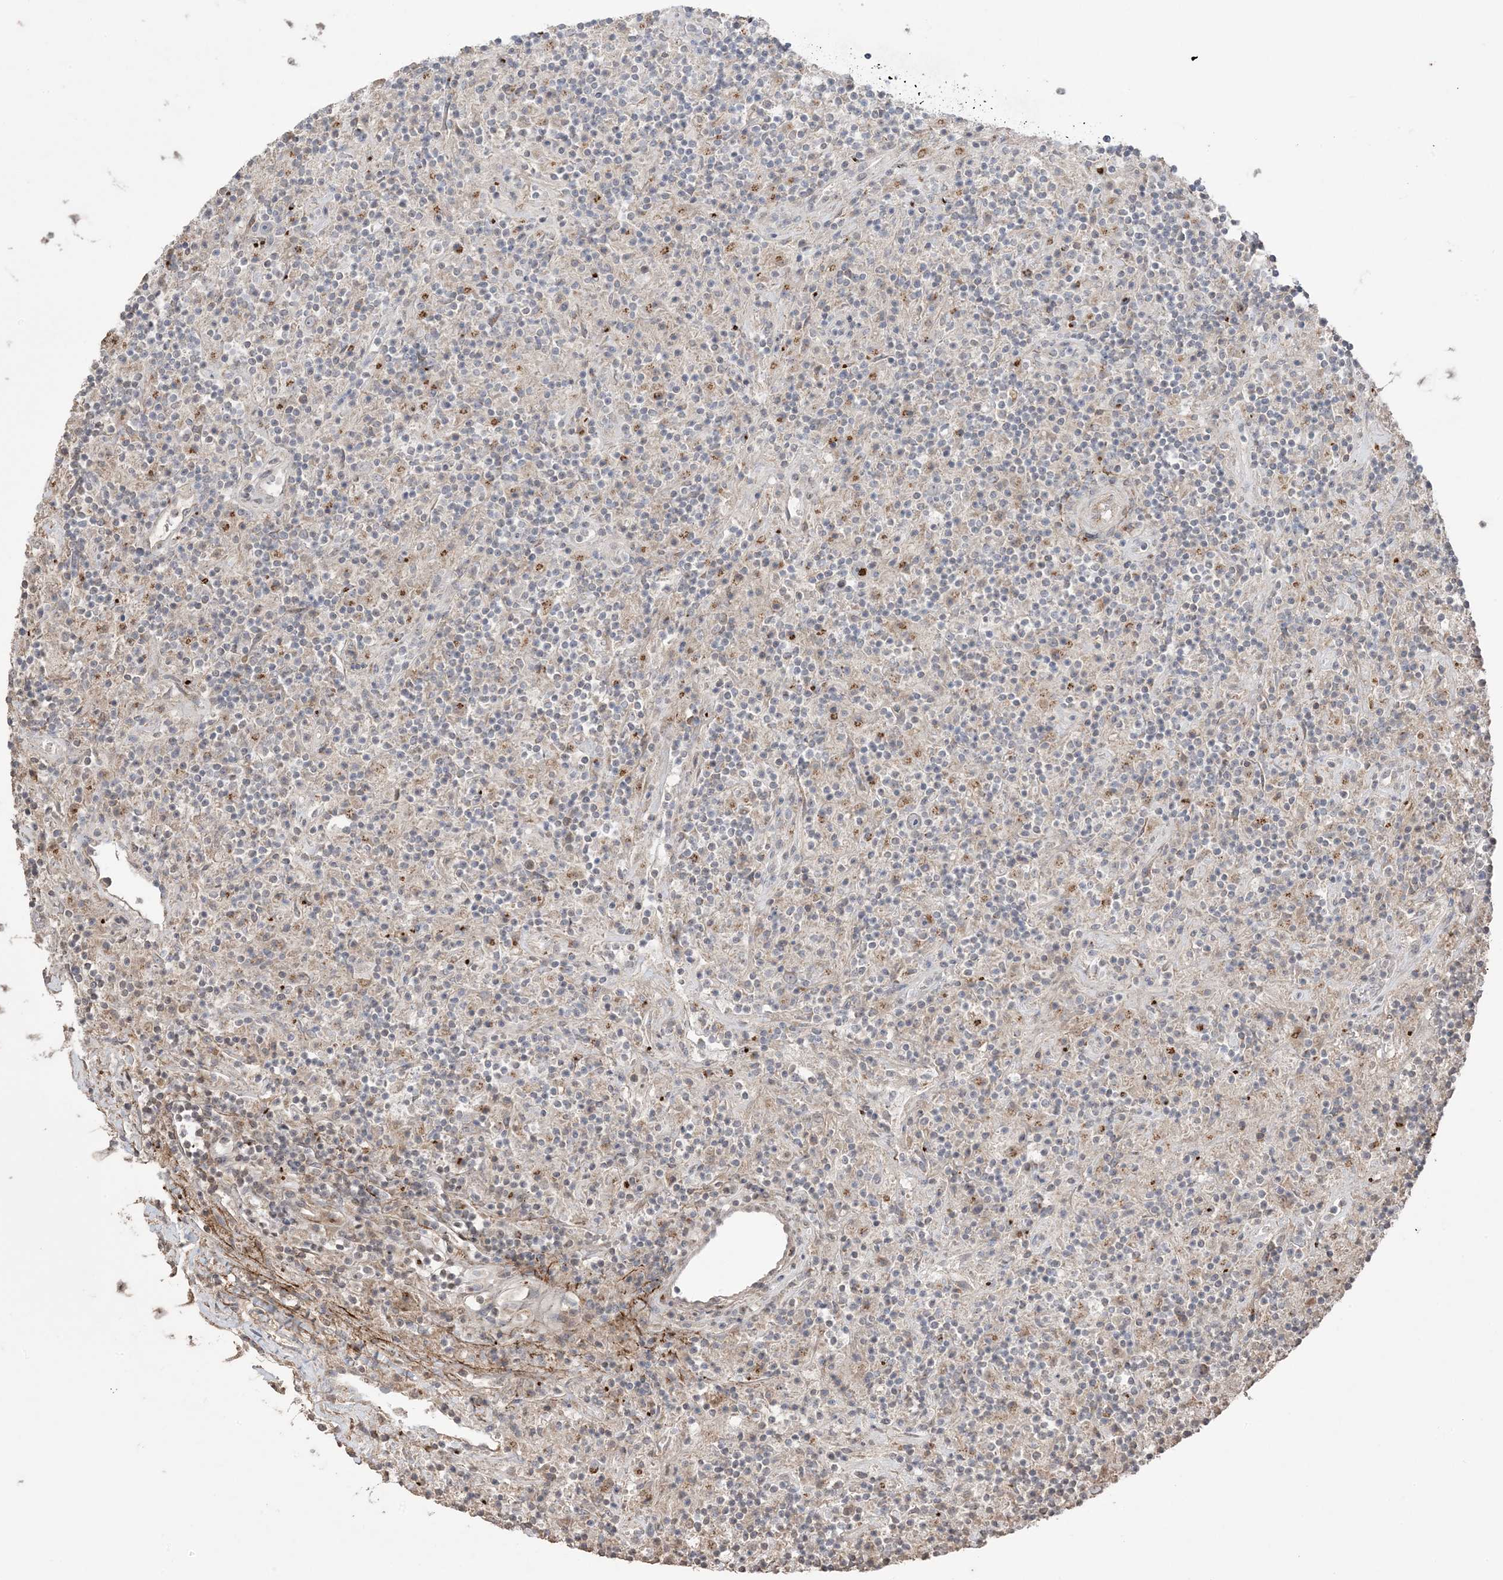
{"staining": {"intensity": "weak", "quantity": "25%-75%", "location": "cytoplasmic/membranous"}, "tissue": "lymphoma", "cell_type": "Tumor cells", "image_type": "cancer", "snomed": [{"axis": "morphology", "description": "Hodgkin's disease, NOS"}, {"axis": "topography", "description": "Lymph node"}], "caption": "Immunohistochemistry (IHC) micrograph of neoplastic tissue: Hodgkin's disease stained using IHC reveals low levels of weak protein expression localized specifically in the cytoplasmic/membranous of tumor cells, appearing as a cytoplasmic/membranous brown color.", "gene": "XRN1", "patient": {"sex": "male", "age": 70}}